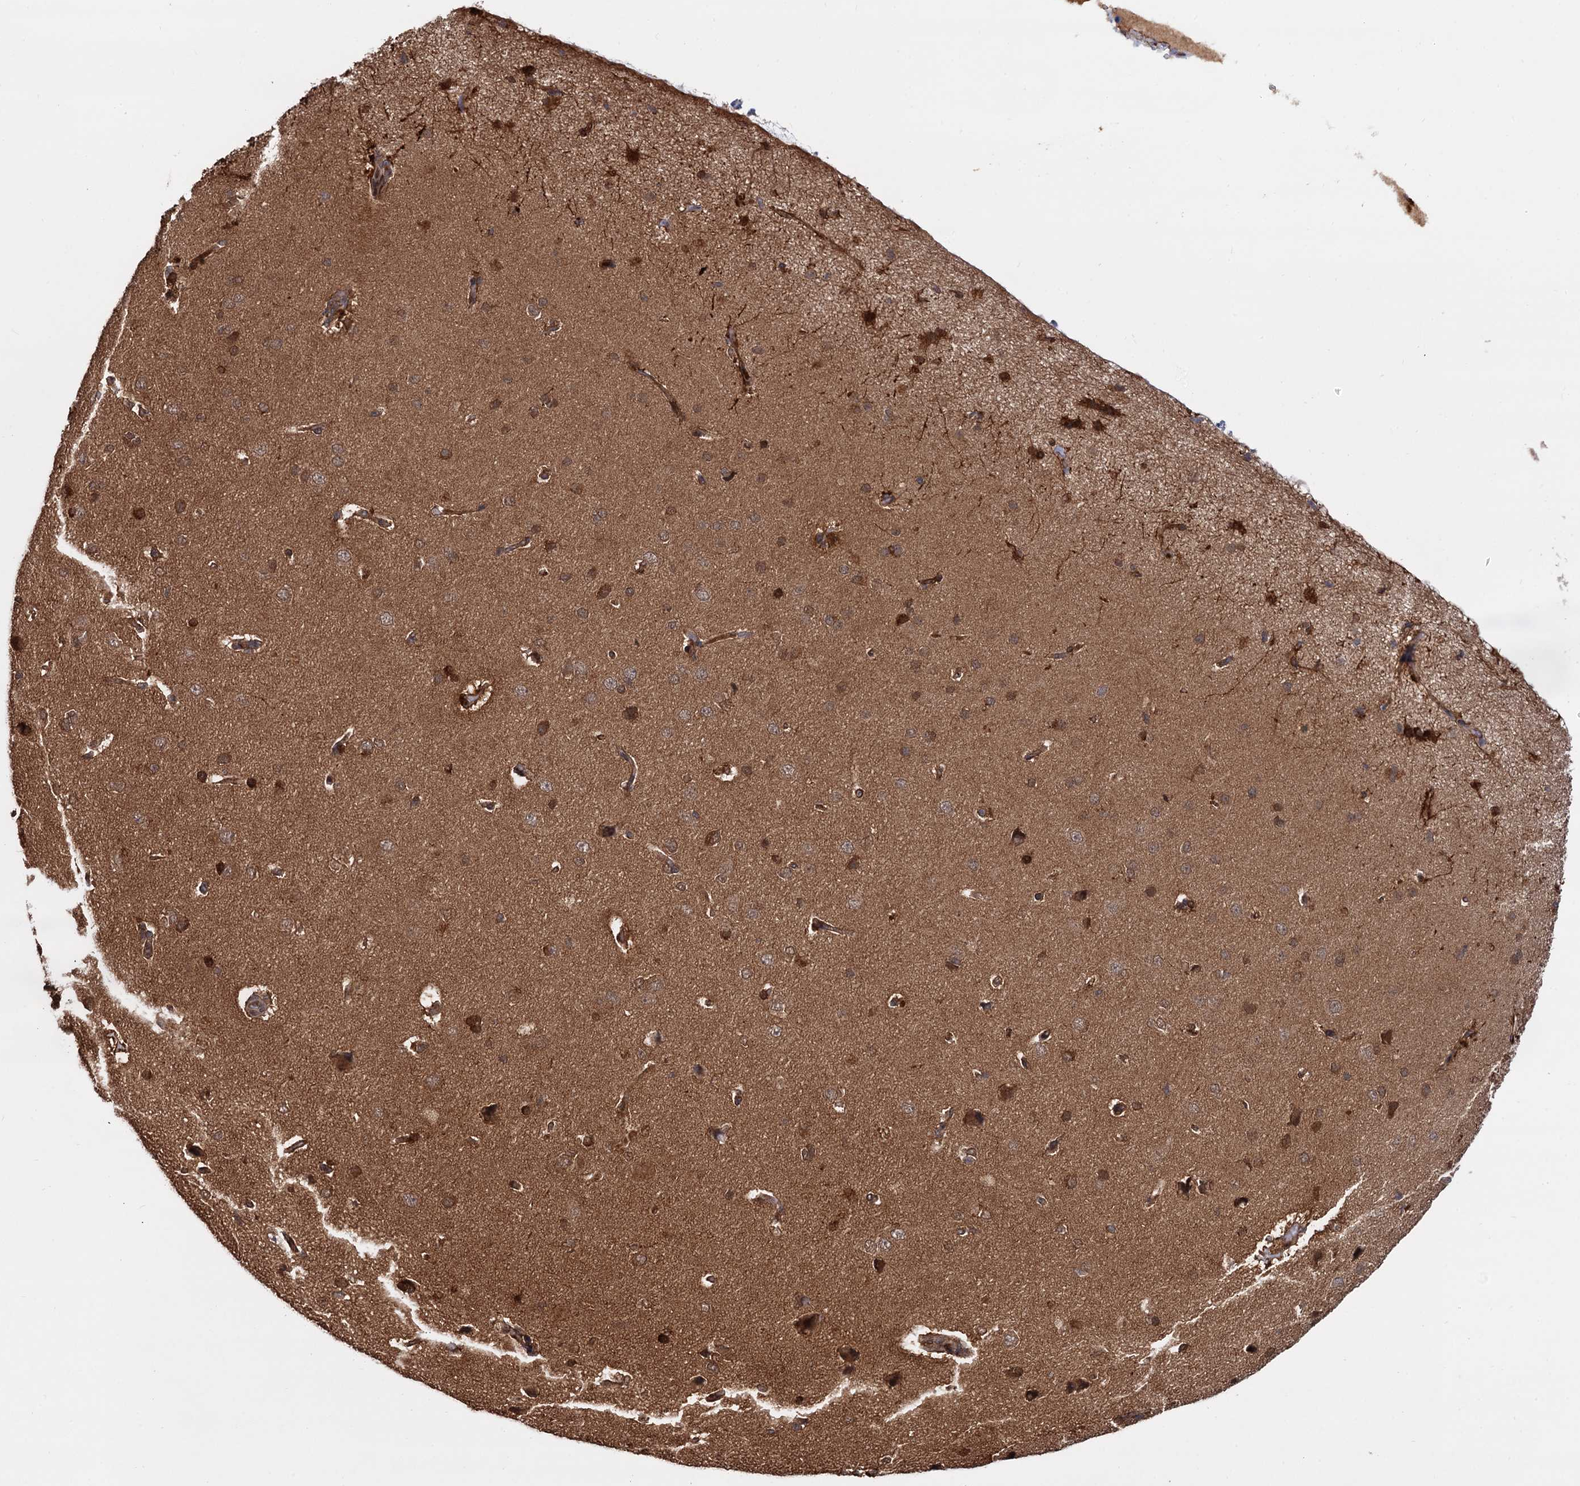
{"staining": {"intensity": "moderate", "quantity": ">75%", "location": "cytoplasmic/membranous"}, "tissue": "cerebral cortex", "cell_type": "Endothelial cells", "image_type": "normal", "snomed": [{"axis": "morphology", "description": "Normal tissue, NOS"}, {"axis": "topography", "description": "Cerebral cortex"}], "caption": "A micrograph of human cerebral cortex stained for a protein reveals moderate cytoplasmic/membranous brown staining in endothelial cells.", "gene": "SELENOP", "patient": {"sex": "male", "age": 62}}